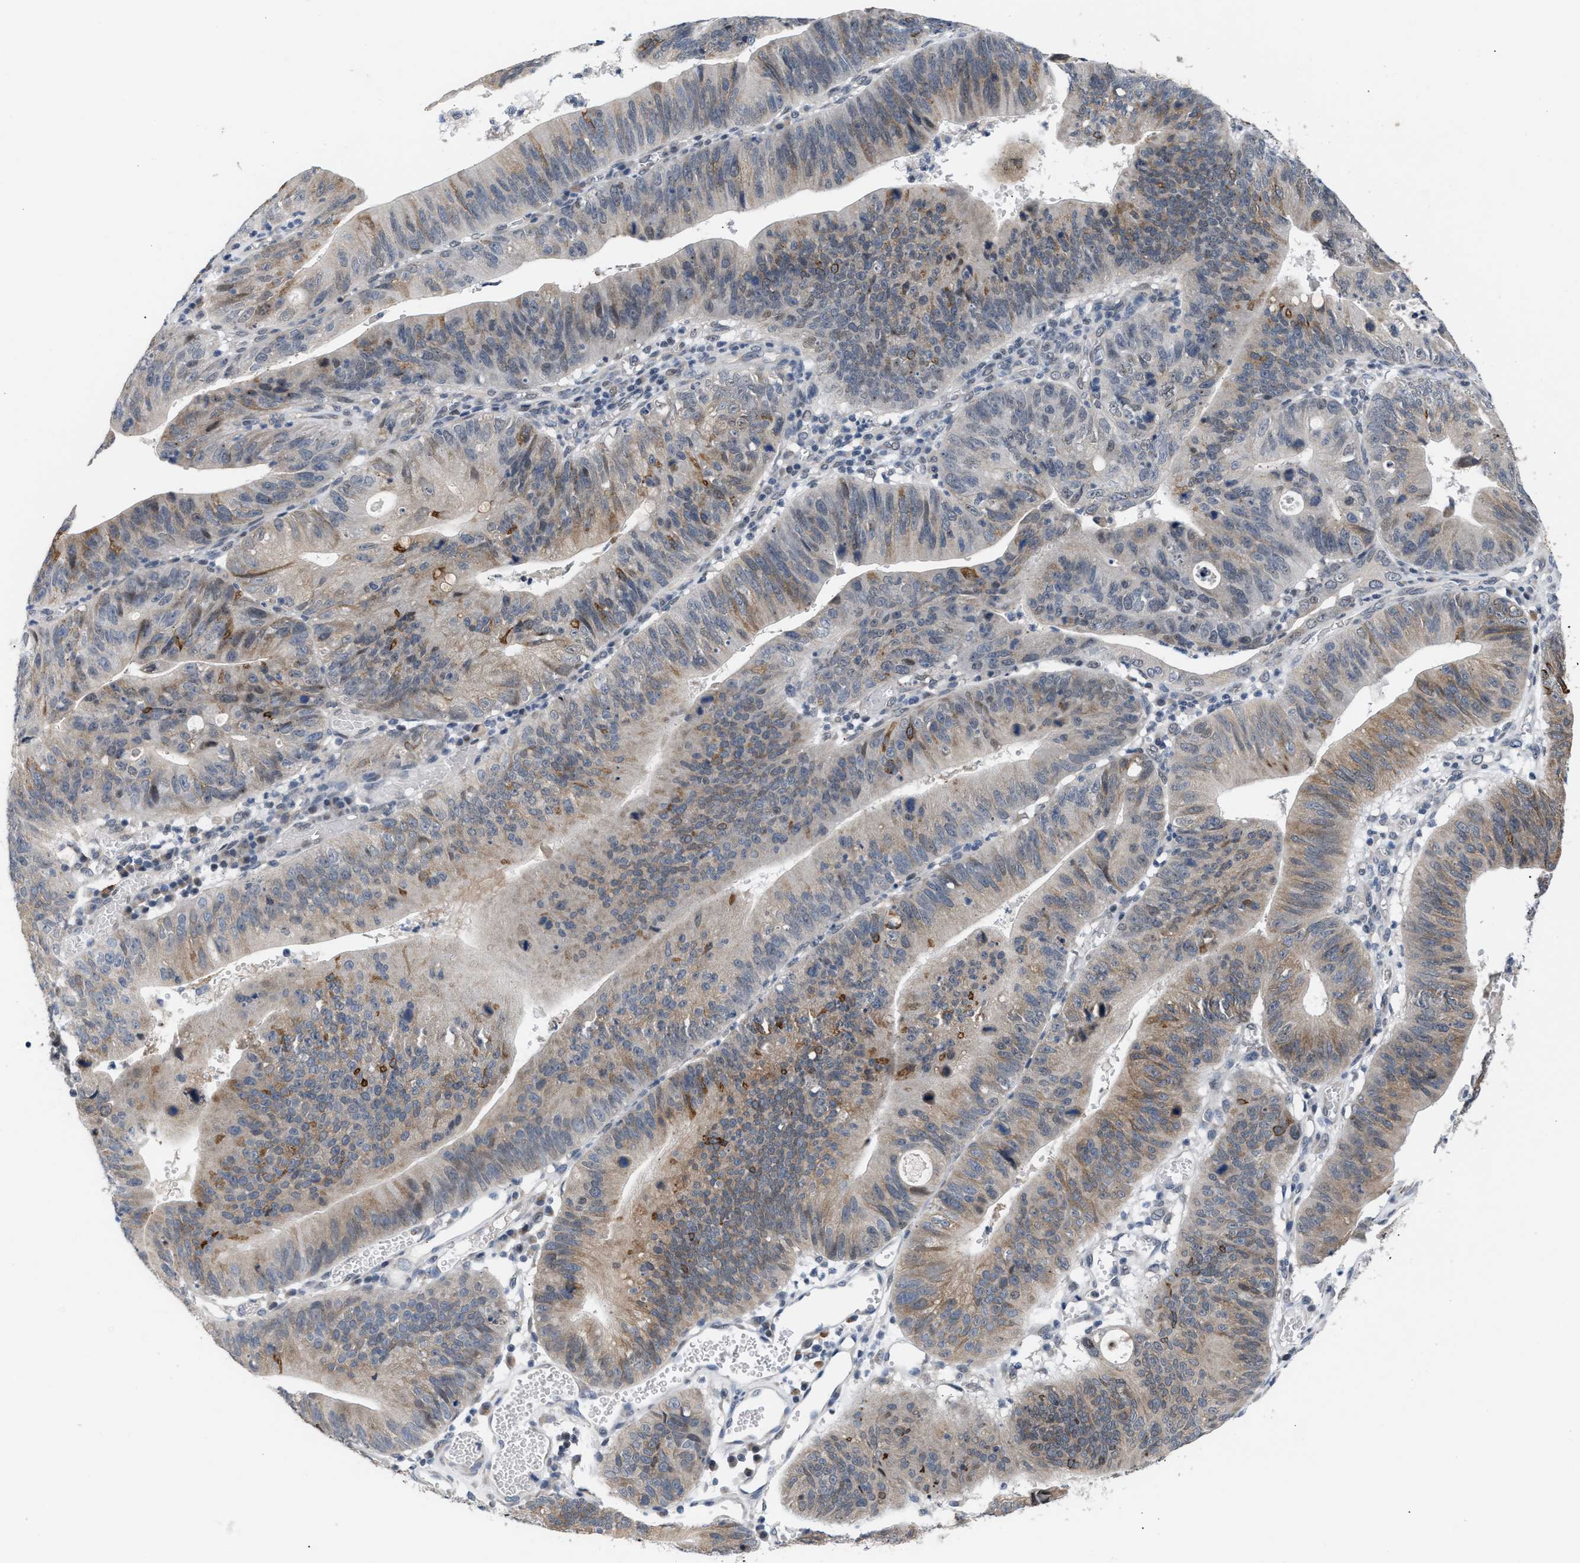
{"staining": {"intensity": "moderate", "quantity": ">75%", "location": "cytoplasmic/membranous"}, "tissue": "stomach cancer", "cell_type": "Tumor cells", "image_type": "cancer", "snomed": [{"axis": "morphology", "description": "Adenocarcinoma, NOS"}, {"axis": "topography", "description": "Stomach"}], "caption": "Moderate cytoplasmic/membranous staining is seen in about >75% of tumor cells in stomach cancer (adenocarcinoma).", "gene": "TXNRD3", "patient": {"sex": "male", "age": 59}}